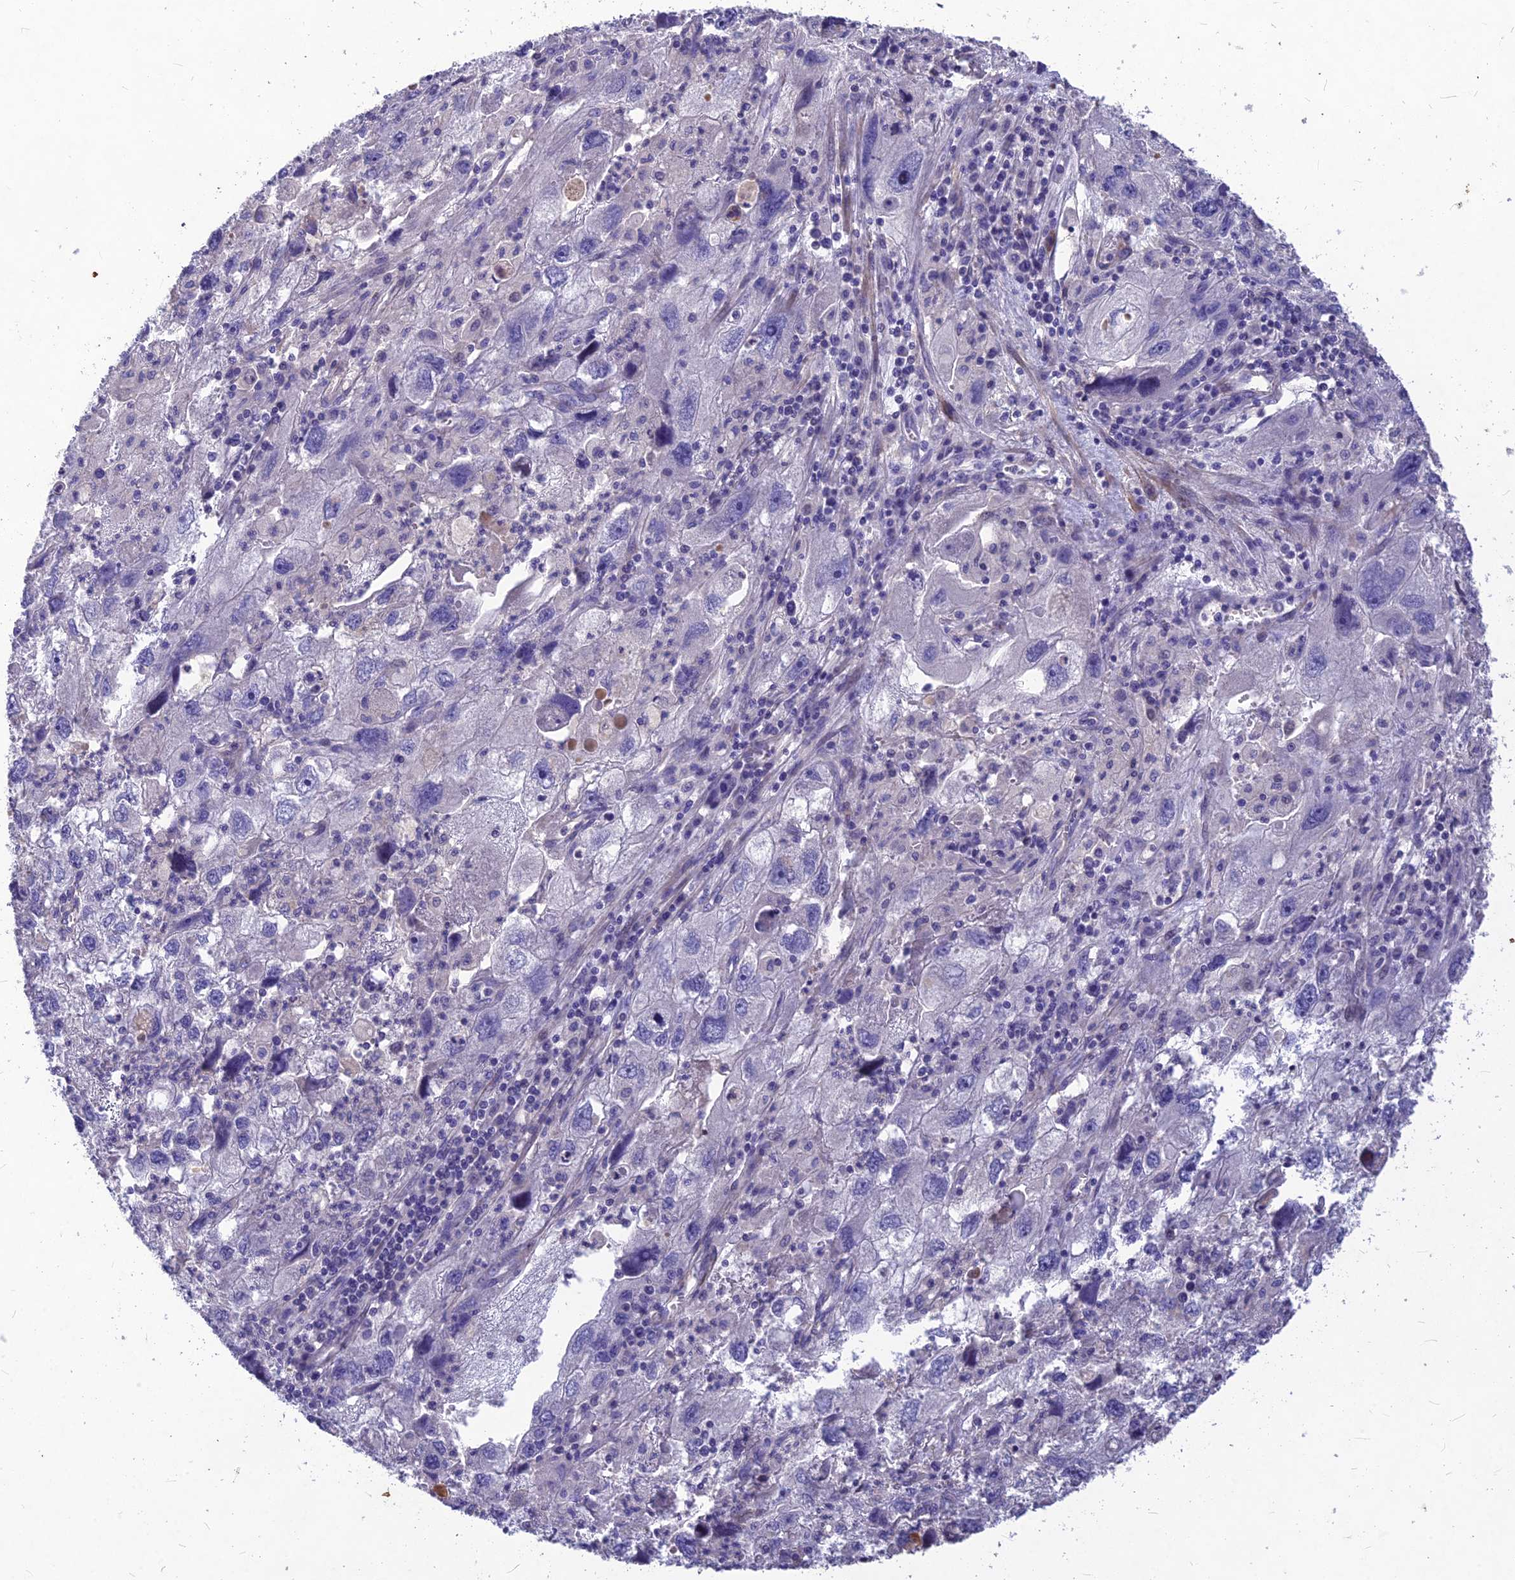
{"staining": {"intensity": "negative", "quantity": "none", "location": "none"}, "tissue": "endometrial cancer", "cell_type": "Tumor cells", "image_type": "cancer", "snomed": [{"axis": "morphology", "description": "Adenocarcinoma, NOS"}, {"axis": "topography", "description": "Endometrium"}], "caption": "High power microscopy image of an IHC micrograph of adenocarcinoma (endometrial), revealing no significant positivity in tumor cells.", "gene": "CLUH", "patient": {"sex": "female", "age": 49}}